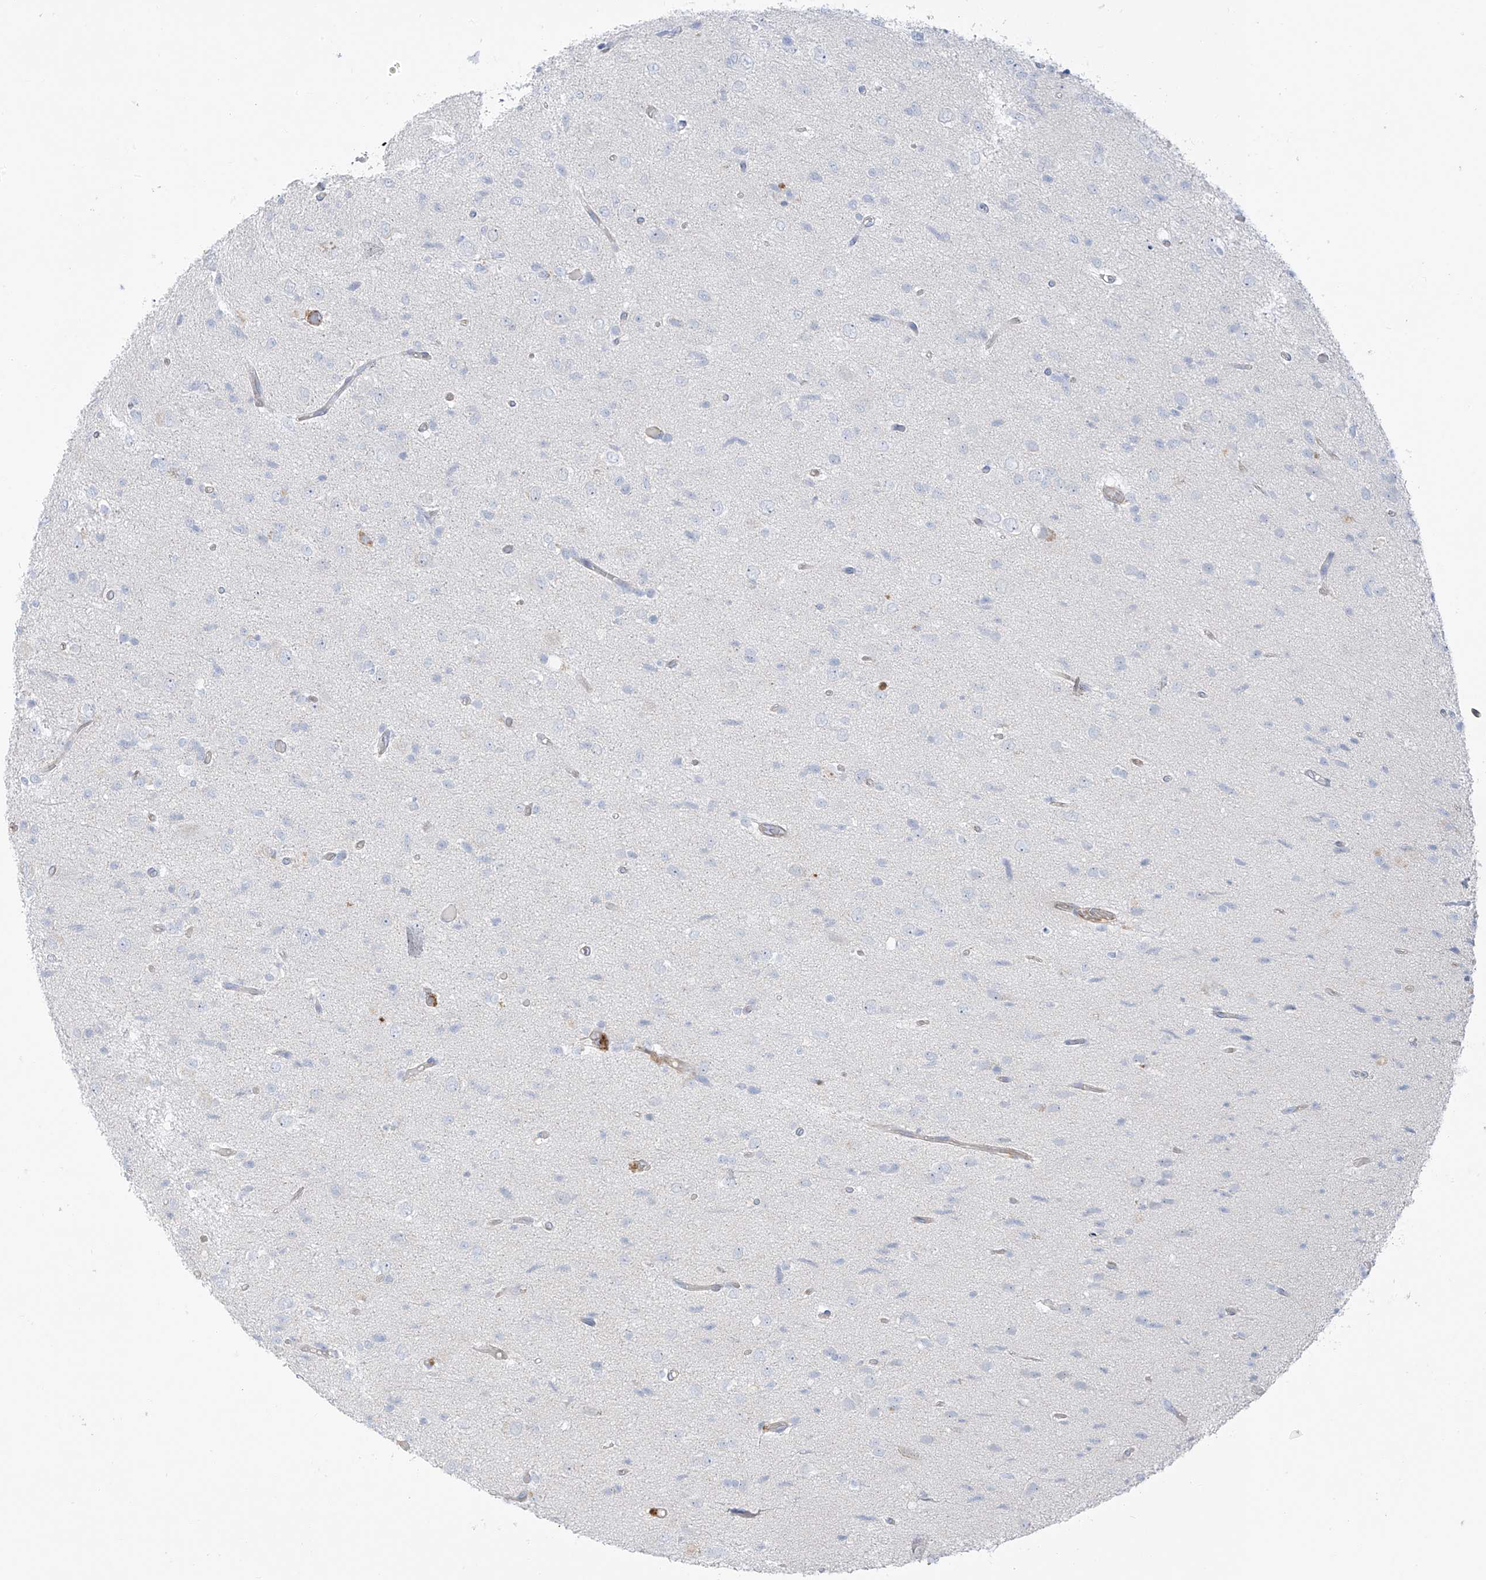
{"staining": {"intensity": "negative", "quantity": "none", "location": "none"}, "tissue": "glioma", "cell_type": "Tumor cells", "image_type": "cancer", "snomed": [{"axis": "morphology", "description": "Glioma, malignant, High grade"}, {"axis": "topography", "description": "Brain"}], "caption": "Tumor cells are negative for protein expression in human glioma.", "gene": "TAL2", "patient": {"sex": "female", "age": 59}}